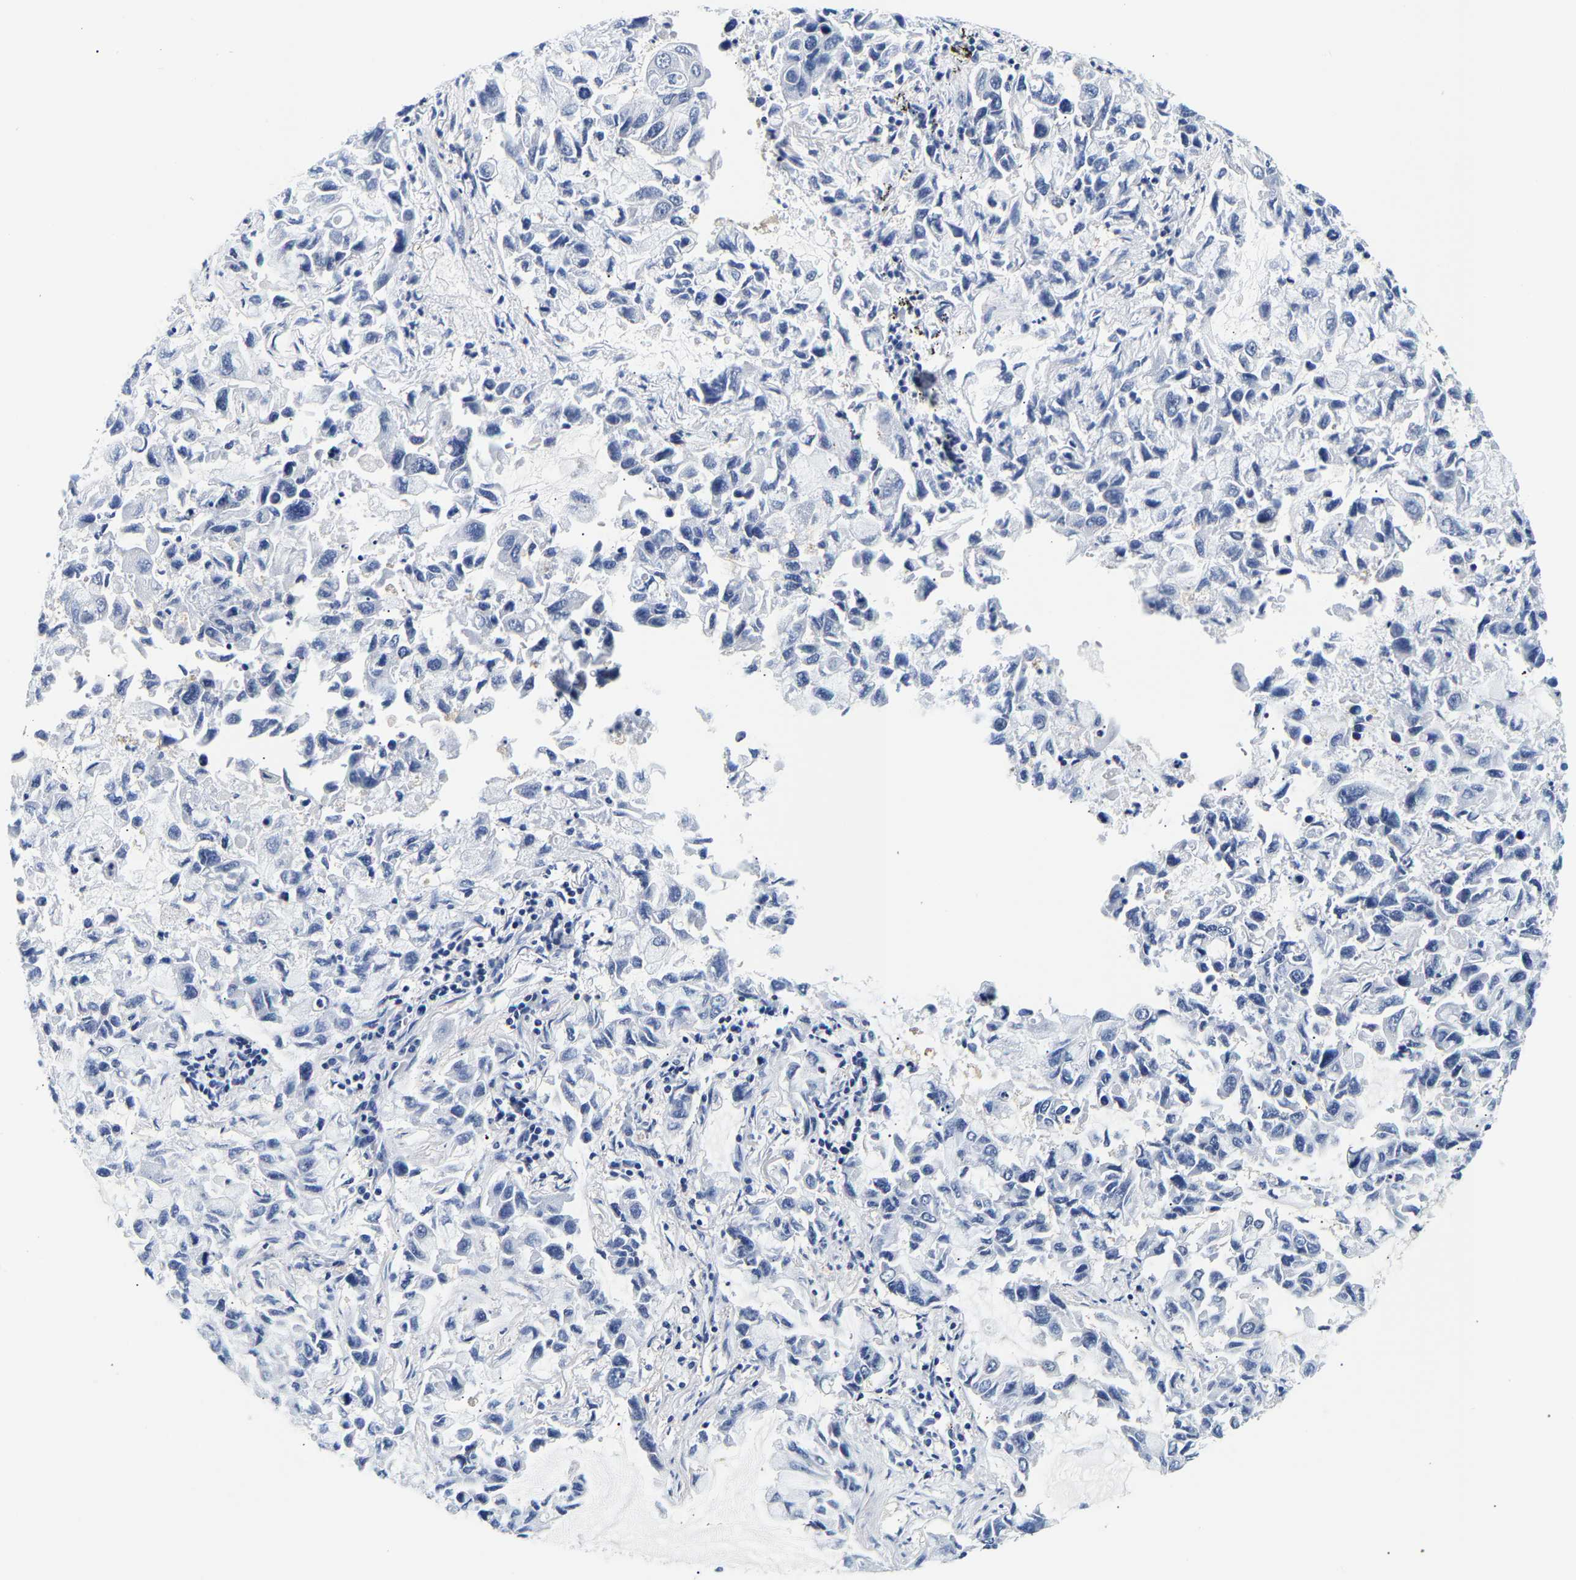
{"staining": {"intensity": "negative", "quantity": "none", "location": "none"}, "tissue": "lung cancer", "cell_type": "Tumor cells", "image_type": "cancer", "snomed": [{"axis": "morphology", "description": "Adenocarcinoma, NOS"}, {"axis": "topography", "description": "Lung"}], "caption": "Immunohistochemistry photomicrograph of human adenocarcinoma (lung) stained for a protein (brown), which displays no expression in tumor cells.", "gene": "UCHL3", "patient": {"sex": "male", "age": 64}}